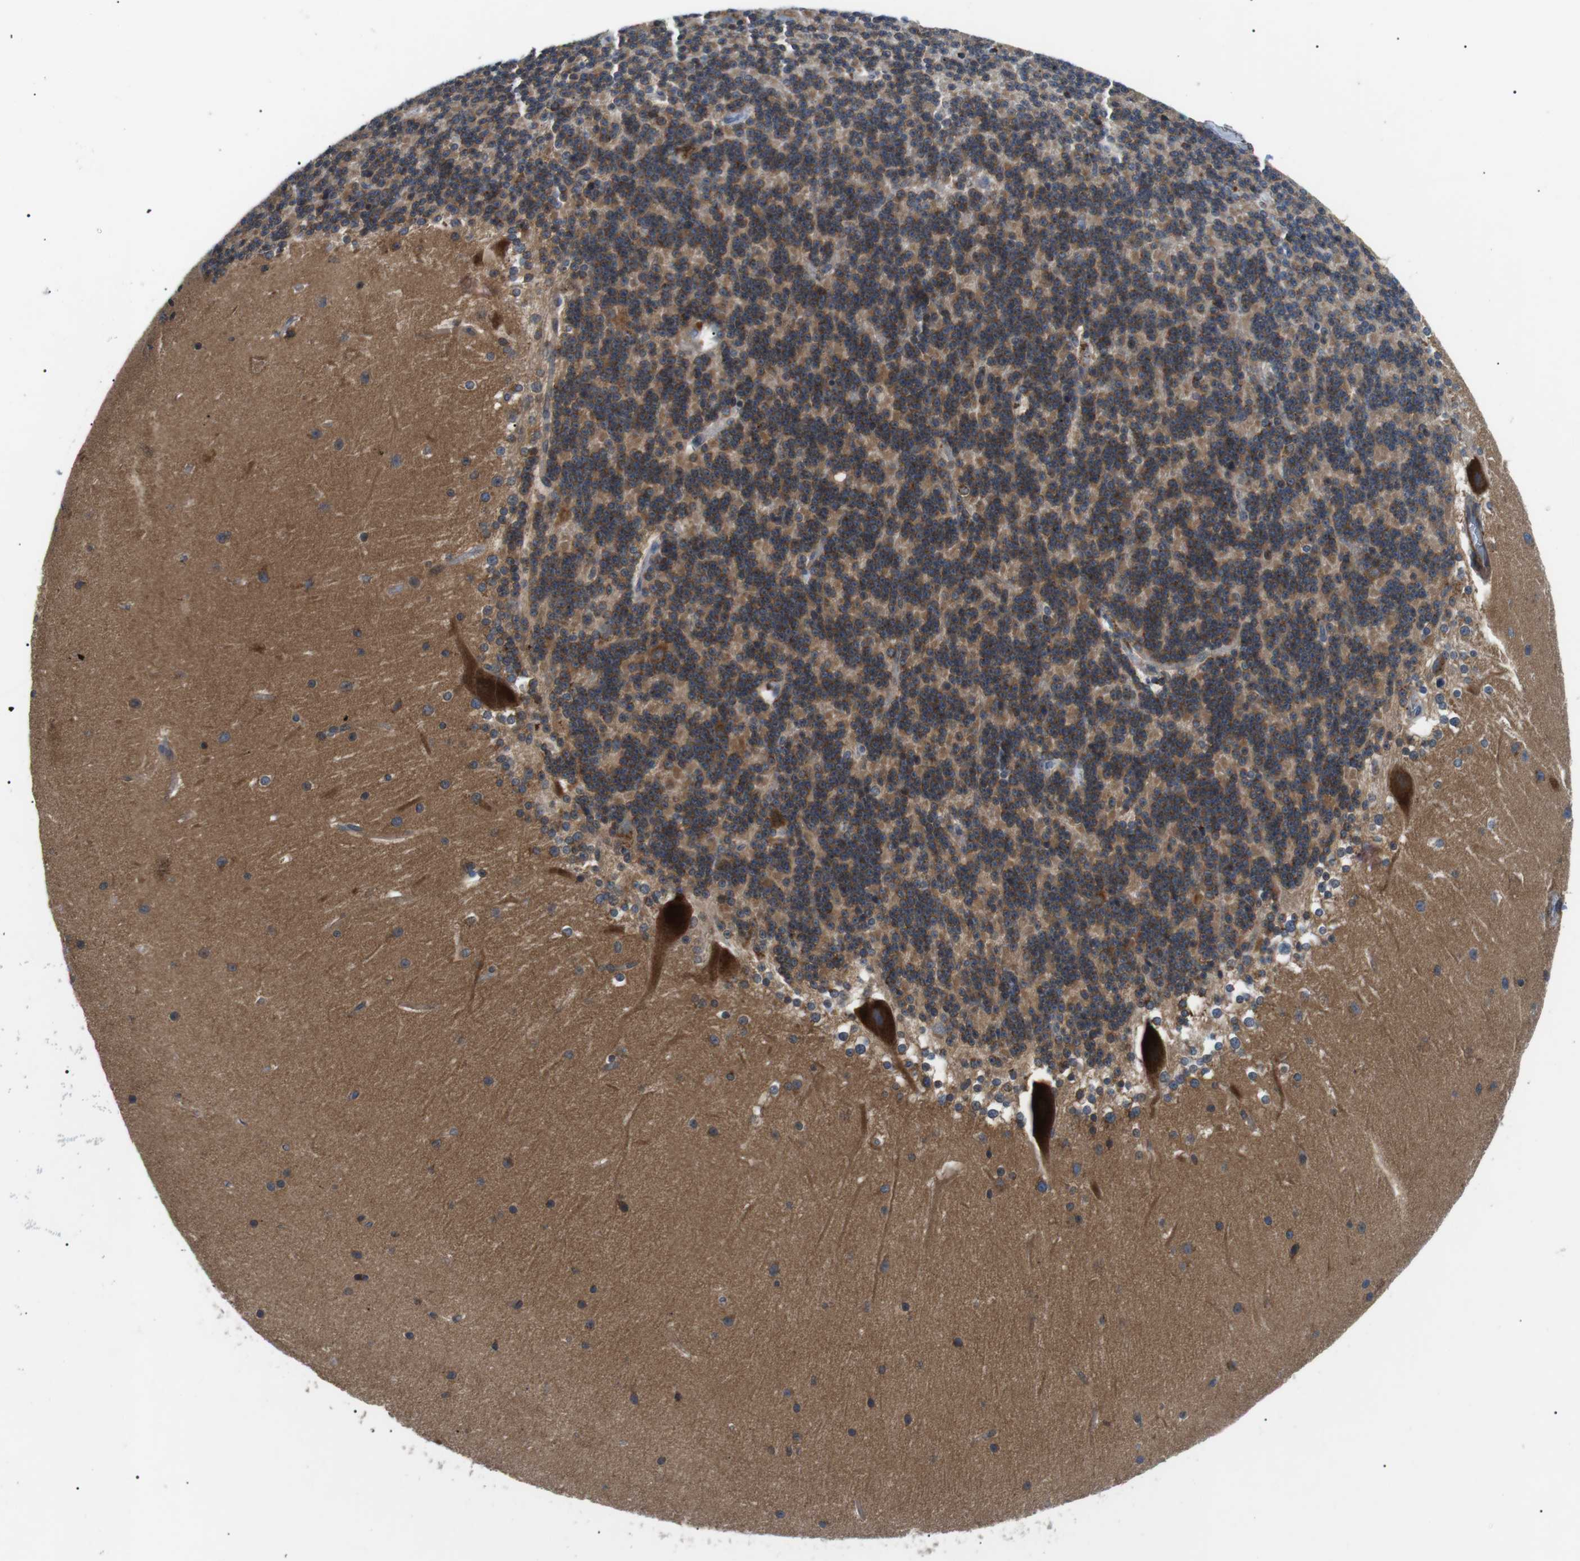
{"staining": {"intensity": "moderate", "quantity": "25%-75%", "location": "cytoplasmic/membranous"}, "tissue": "cerebellum", "cell_type": "Cells in granular layer", "image_type": "normal", "snomed": [{"axis": "morphology", "description": "Normal tissue, NOS"}, {"axis": "topography", "description": "Cerebellum"}], "caption": "Normal cerebellum displays moderate cytoplasmic/membranous positivity in about 25%-75% of cells in granular layer.", "gene": "DIPK1A", "patient": {"sex": "female", "age": 19}}